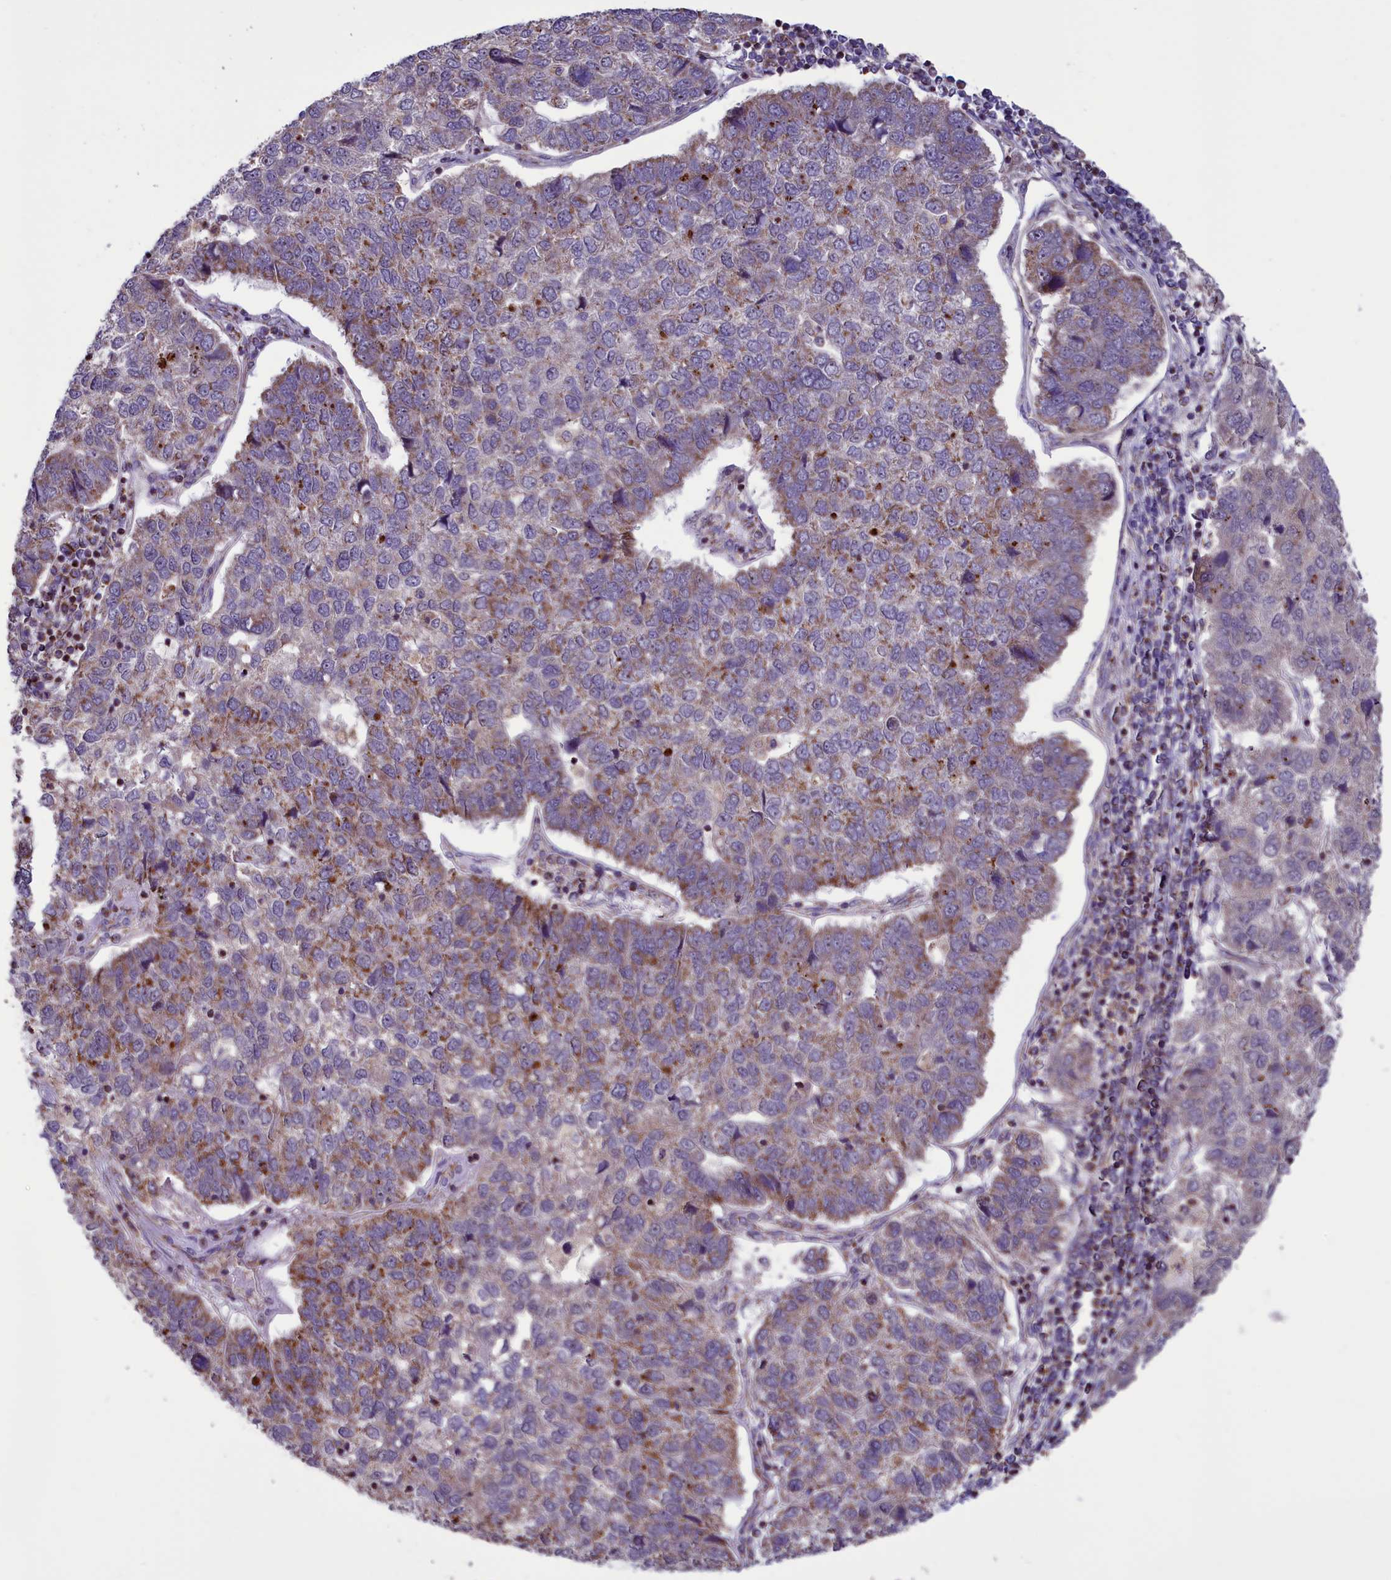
{"staining": {"intensity": "moderate", "quantity": "25%-75%", "location": "cytoplasmic/membranous"}, "tissue": "pancreatic cancer", "cell_type": "Tumor cells", "image_type": "cancer", "snomed": [{"axis": "morphology", "description": "Adenocarcinoma, NOS"}, {"axis": "topography", "description": "Pancreas"}], "caption": "DAB immunohistochemical staining of pancreatic adenocarcinoma reveals moderate cytoplasmic/membranous protein expression in approximately 25%-75% of tumor cells. Ihc stains the protein of interest in brown and the nuclei are stained blue.", "gene": "GLRX5", "patient": {"sex": "female", "age": 61}}